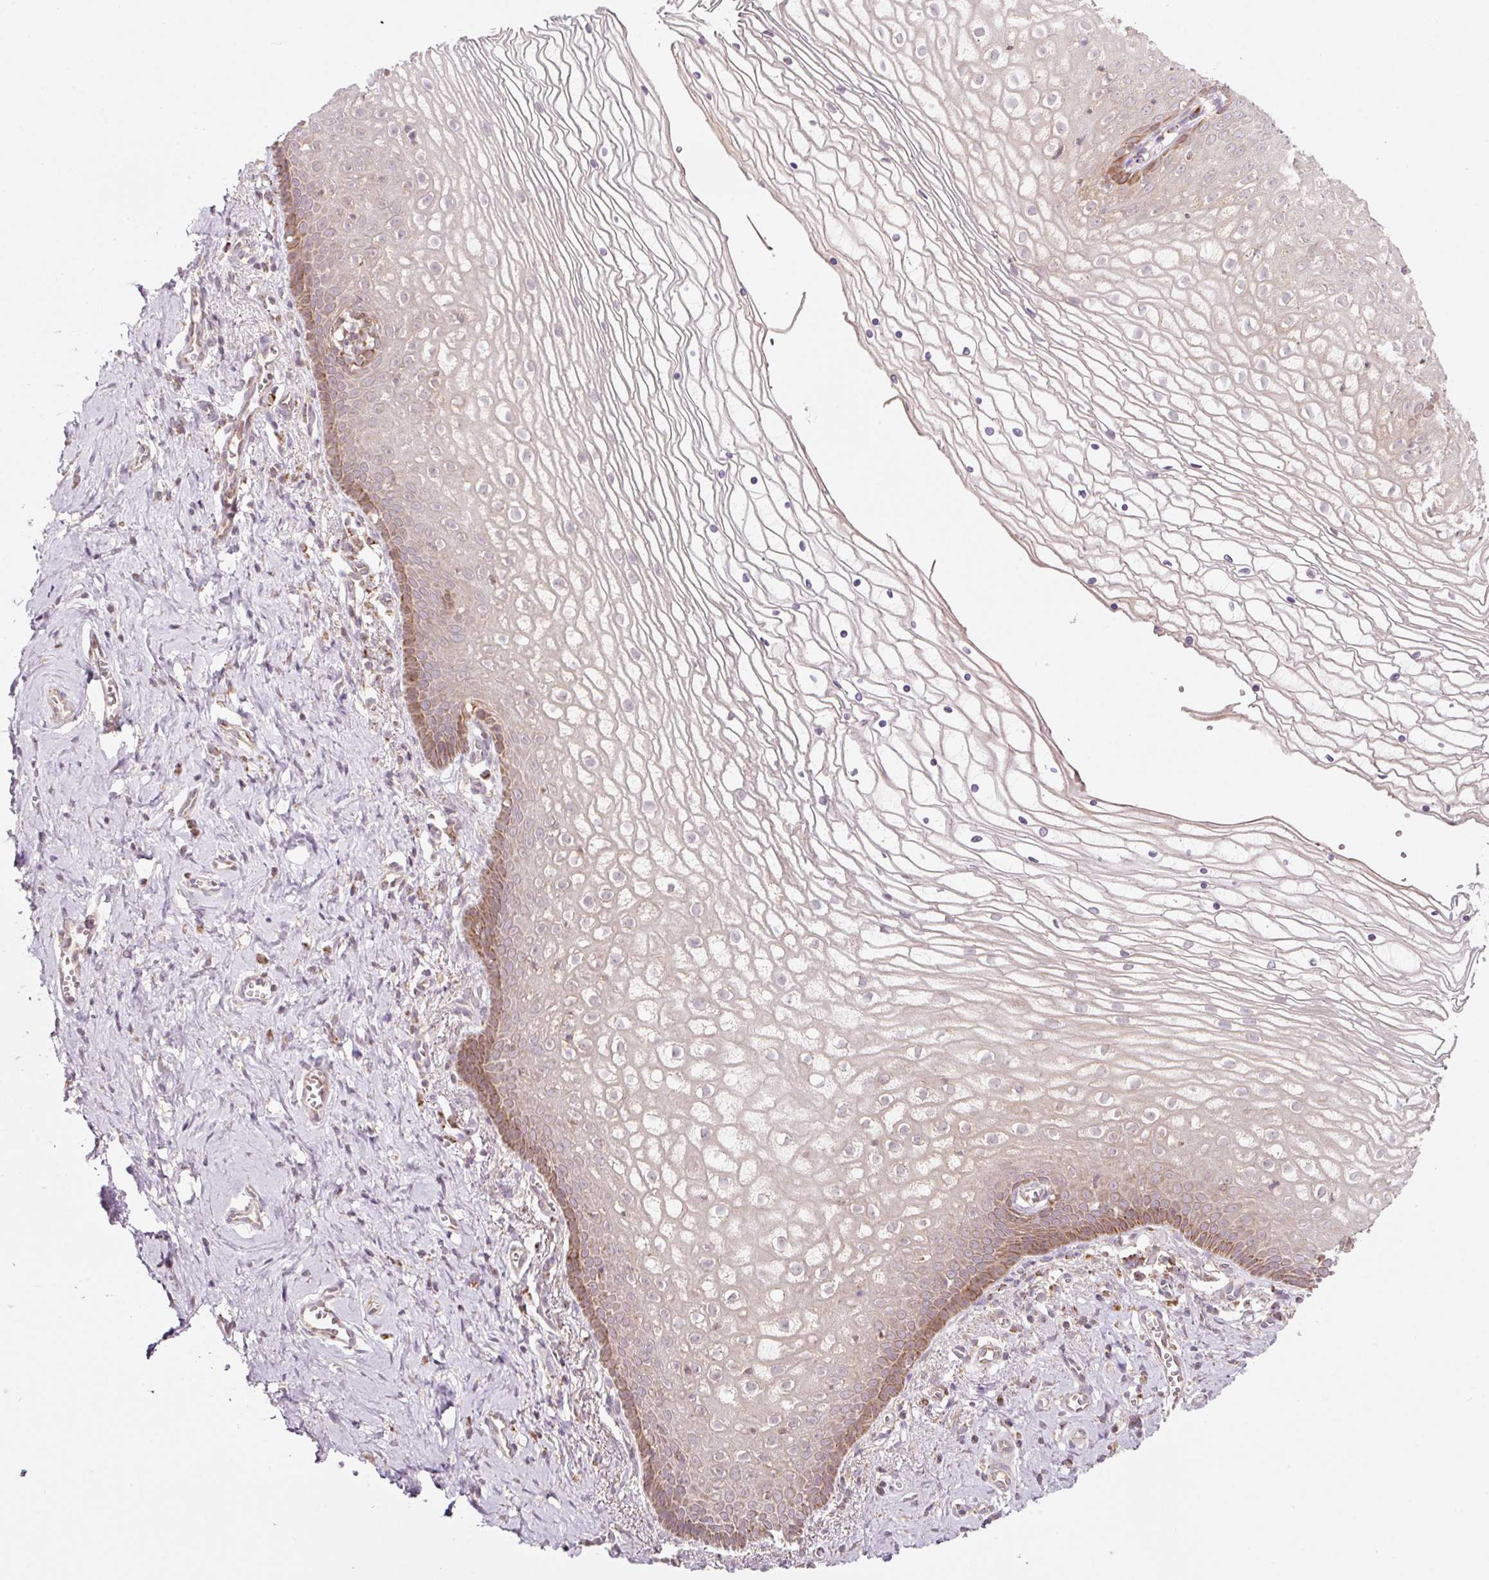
{"staining": {"intensity": "moderate", "quantity": "25%-75%", "location": "cytoplasmic/membranous"}, "tissue": "vagina", "cell_type": "Squamous epithelial cells", "image_type": "normal", "snomed": [{"axis": "morphology", "description": "Normal tissue, NOS"}, {"axis": "topography", "description": "Vagina"}], "caption": "Vagina stained with immunohistochemistry displays moderate cytoplasmic/membranous expression in approximately 25%-75% of squamous epithelial cells.", "gene": "FAM78B", "patient": {"sex": "female", "age": 56}}